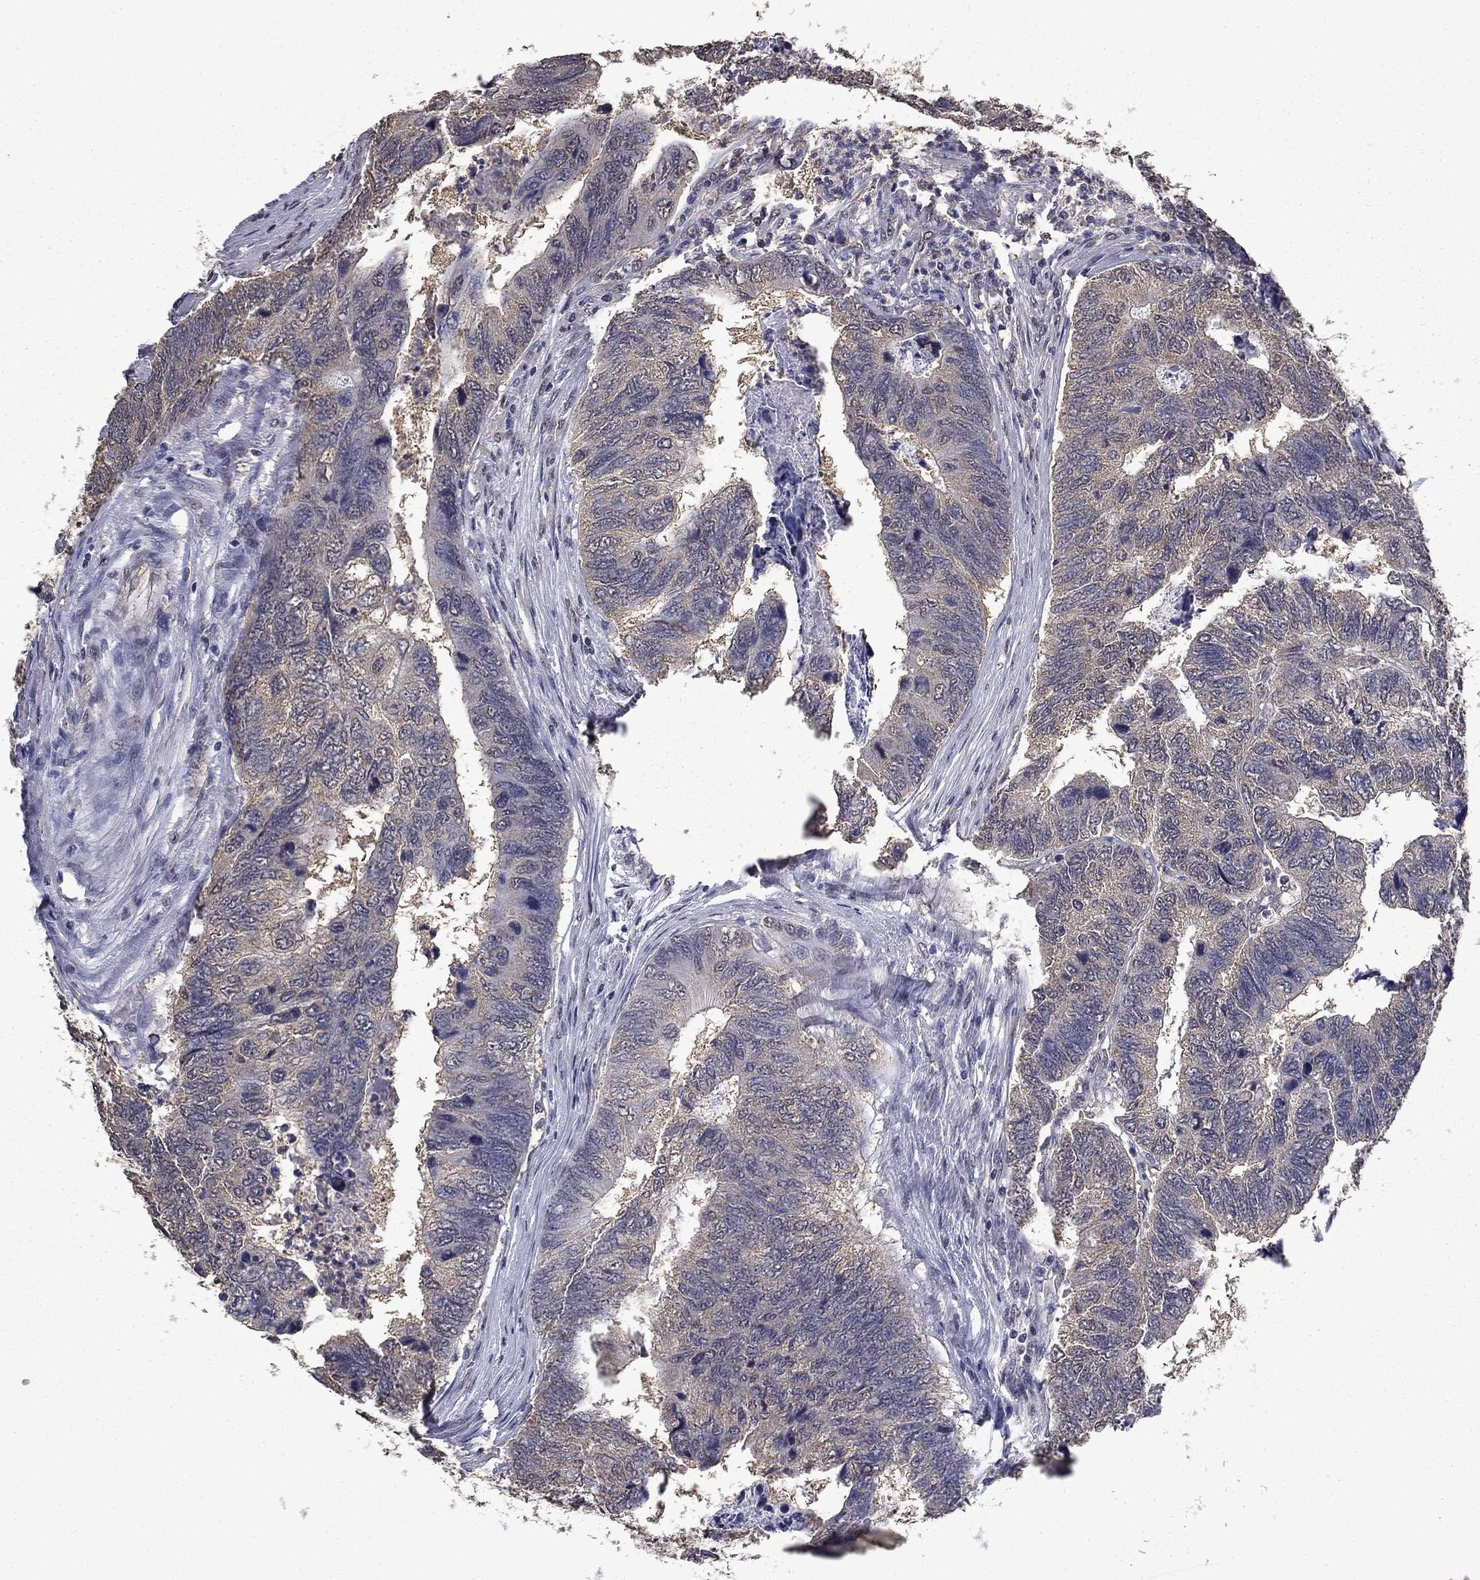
{"staining": {"intensity": "negative", "quantity": "none", "location": "none"}, "tissue": "colorectal cancer", "cell_type": "Tumor cells", "image_type": "cancer", "snomed": [{"axis": "morphology", "description": "Adenocarcinoma, NOS"}, {"axis": "topography", "description": "Colon"}], "caption": "Photomicrograph shows no significant protein expression in tumor cells of adenocarcinoma (colorectal). (Stains: DAB (3,3'-diaminobenzidine) immunohistochemistry (IHC) with hematoxylin counter stain, Microscopy: brightfield microscopy at high magnification).", "gene": "MFAP3L", "patient": {"sex": "female", "age": 67}}